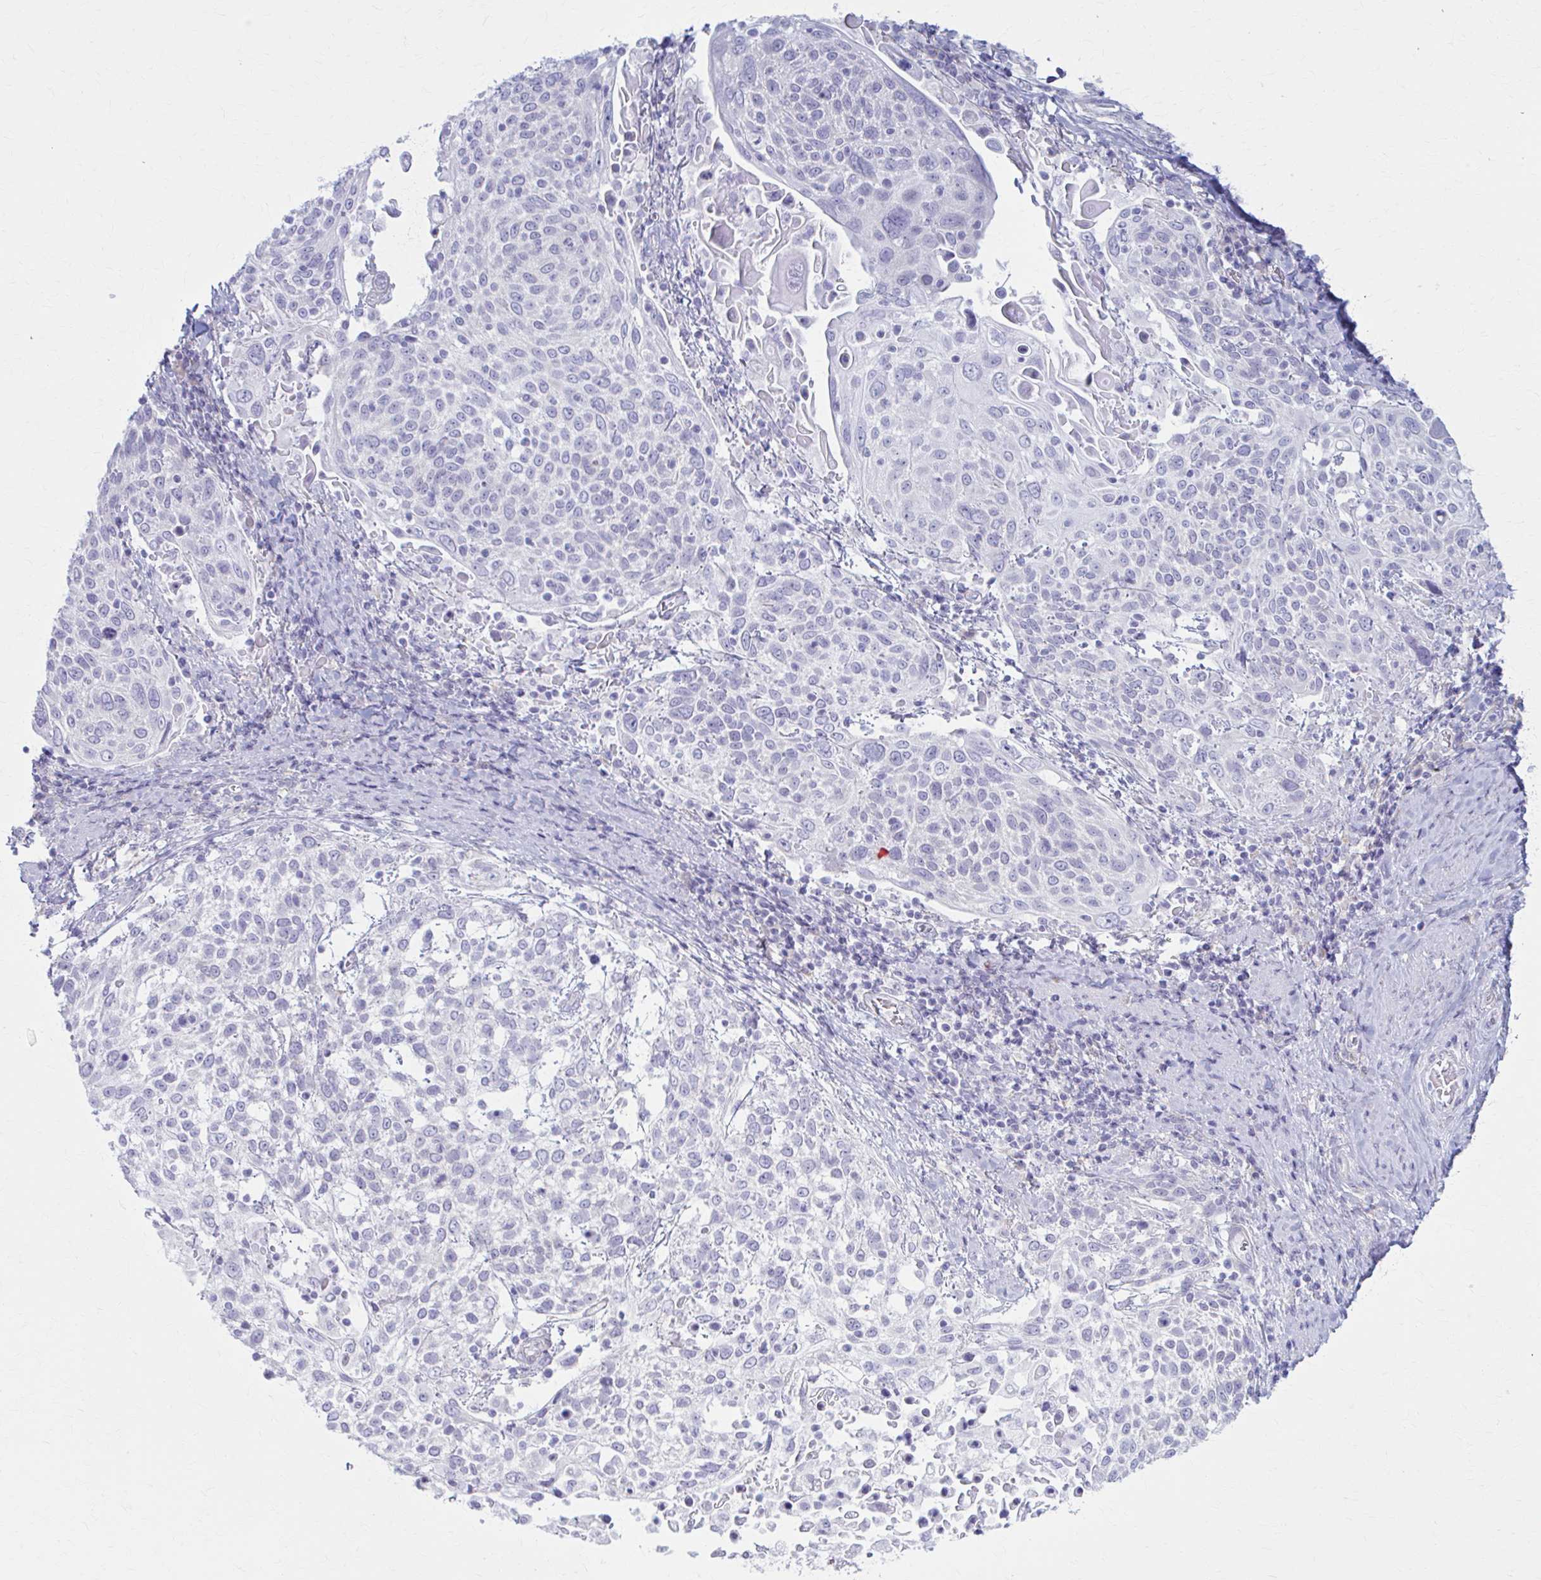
{"staining": {"intensity": "negative", "quantity": "none", "location": "none"}, "tissue": "cervical cancer", "cell_type": "Tumor cells", "image_type": "cancer", "snomed": [{"axis": "morphology", "description": "Squamous cell carcinoma, NOS"}, {"axis": "topography", "description": "Cervix"}], "caption": "A high-resolution micrograph shows immunohistochemistry staining of squamous cell carcinoma (cervical), which demonstrates no significant positivity in tumor cells.", "gene": "PRKRA", "patient": {"sex": "female", "age": 61}}